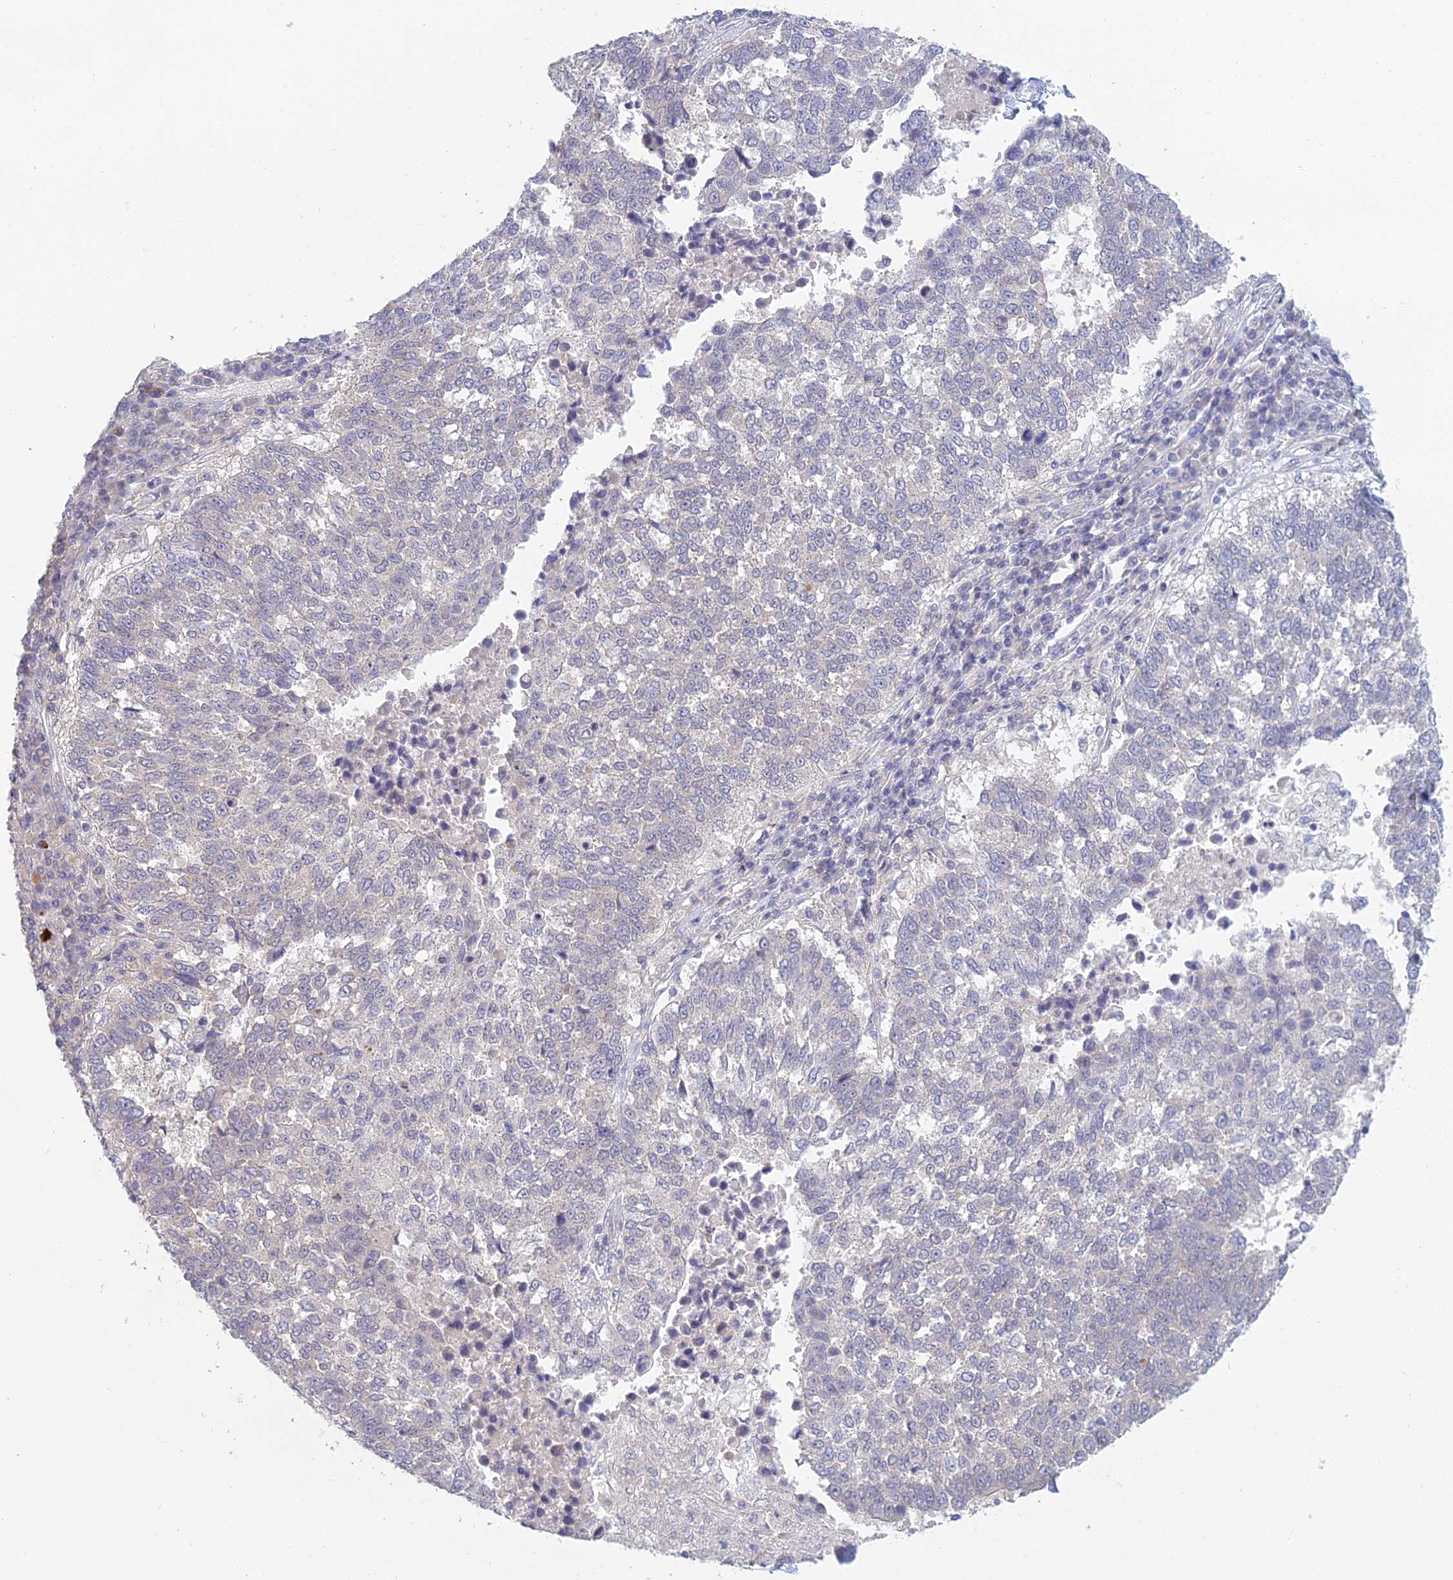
{"staining": {"intensity": "negative", "quantity": "none", "location": "none"}, "tissue": "lung cancer", "cell_type": "Tumor cells", "image_type": "cancer", "snomed": [{"axis": "morphology", "description": "Squamous cell carcinoma, NOS"}, {"axis": "topography", "description": "Lung"}], "caption": "The image shows no staining of tumor cells in lung cancer (squamous cell carcinoma).", "gene": "METTL26", "patient": {"sex": "male", "age": 73}}